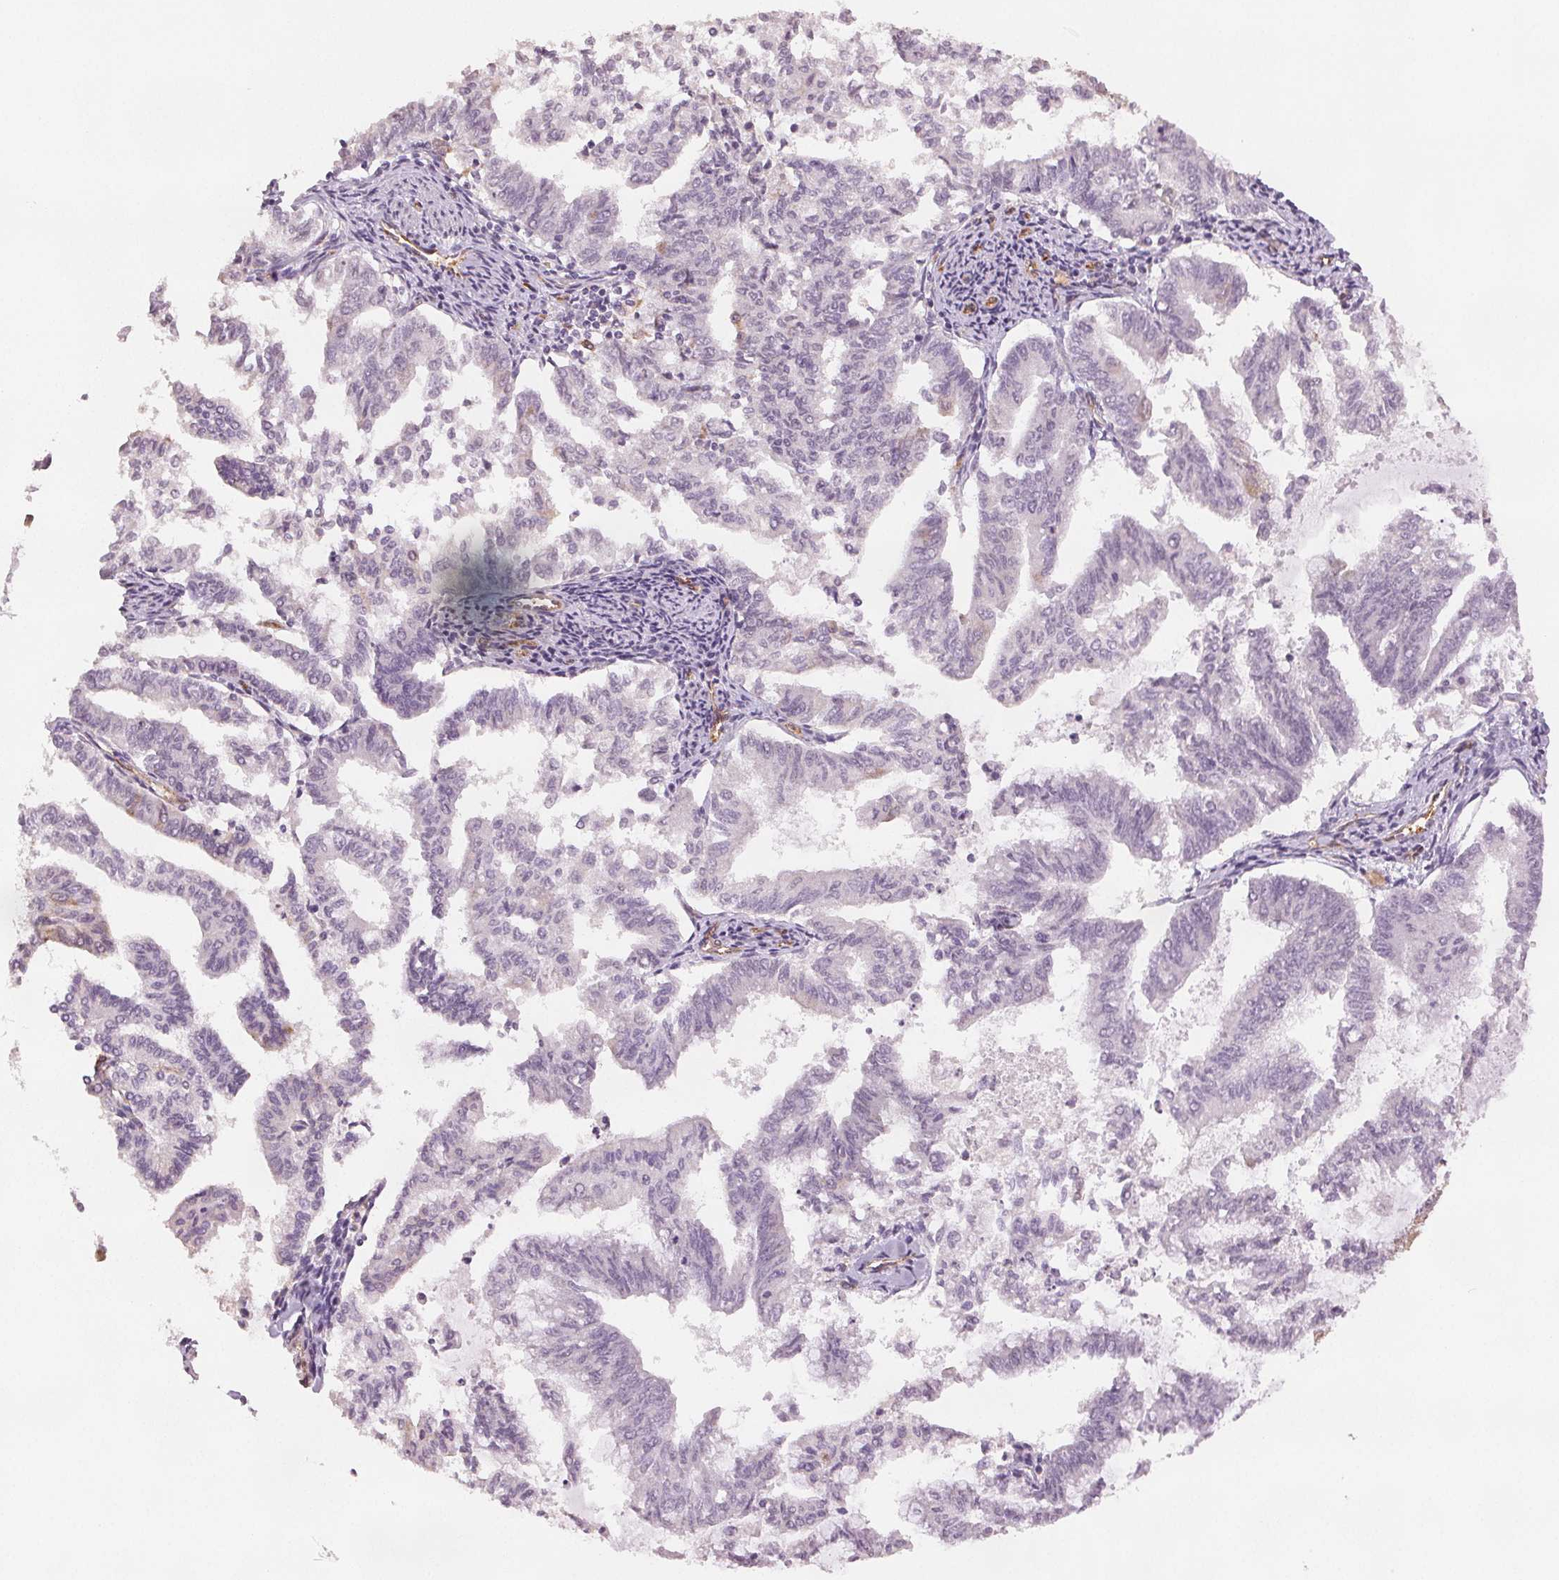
{"staining": {"intensity": "negative", "quantity": "none", "location": "none"}, "tissue": "endometrial cancer", "cell_type": "Tumor cells", "image_type": "cancer", "snomed": [{"axis": "morphology", "description": "Adenocarcinoma, NOS"}, {"axis": "topography", "description": "Endometrium"}], "caption": "Tumor cells are negative for brown protein staining in adenocarcinoma (endometrial).", "gene": "DIAPH2", "patient": {"sex": "female", "age": 79}}